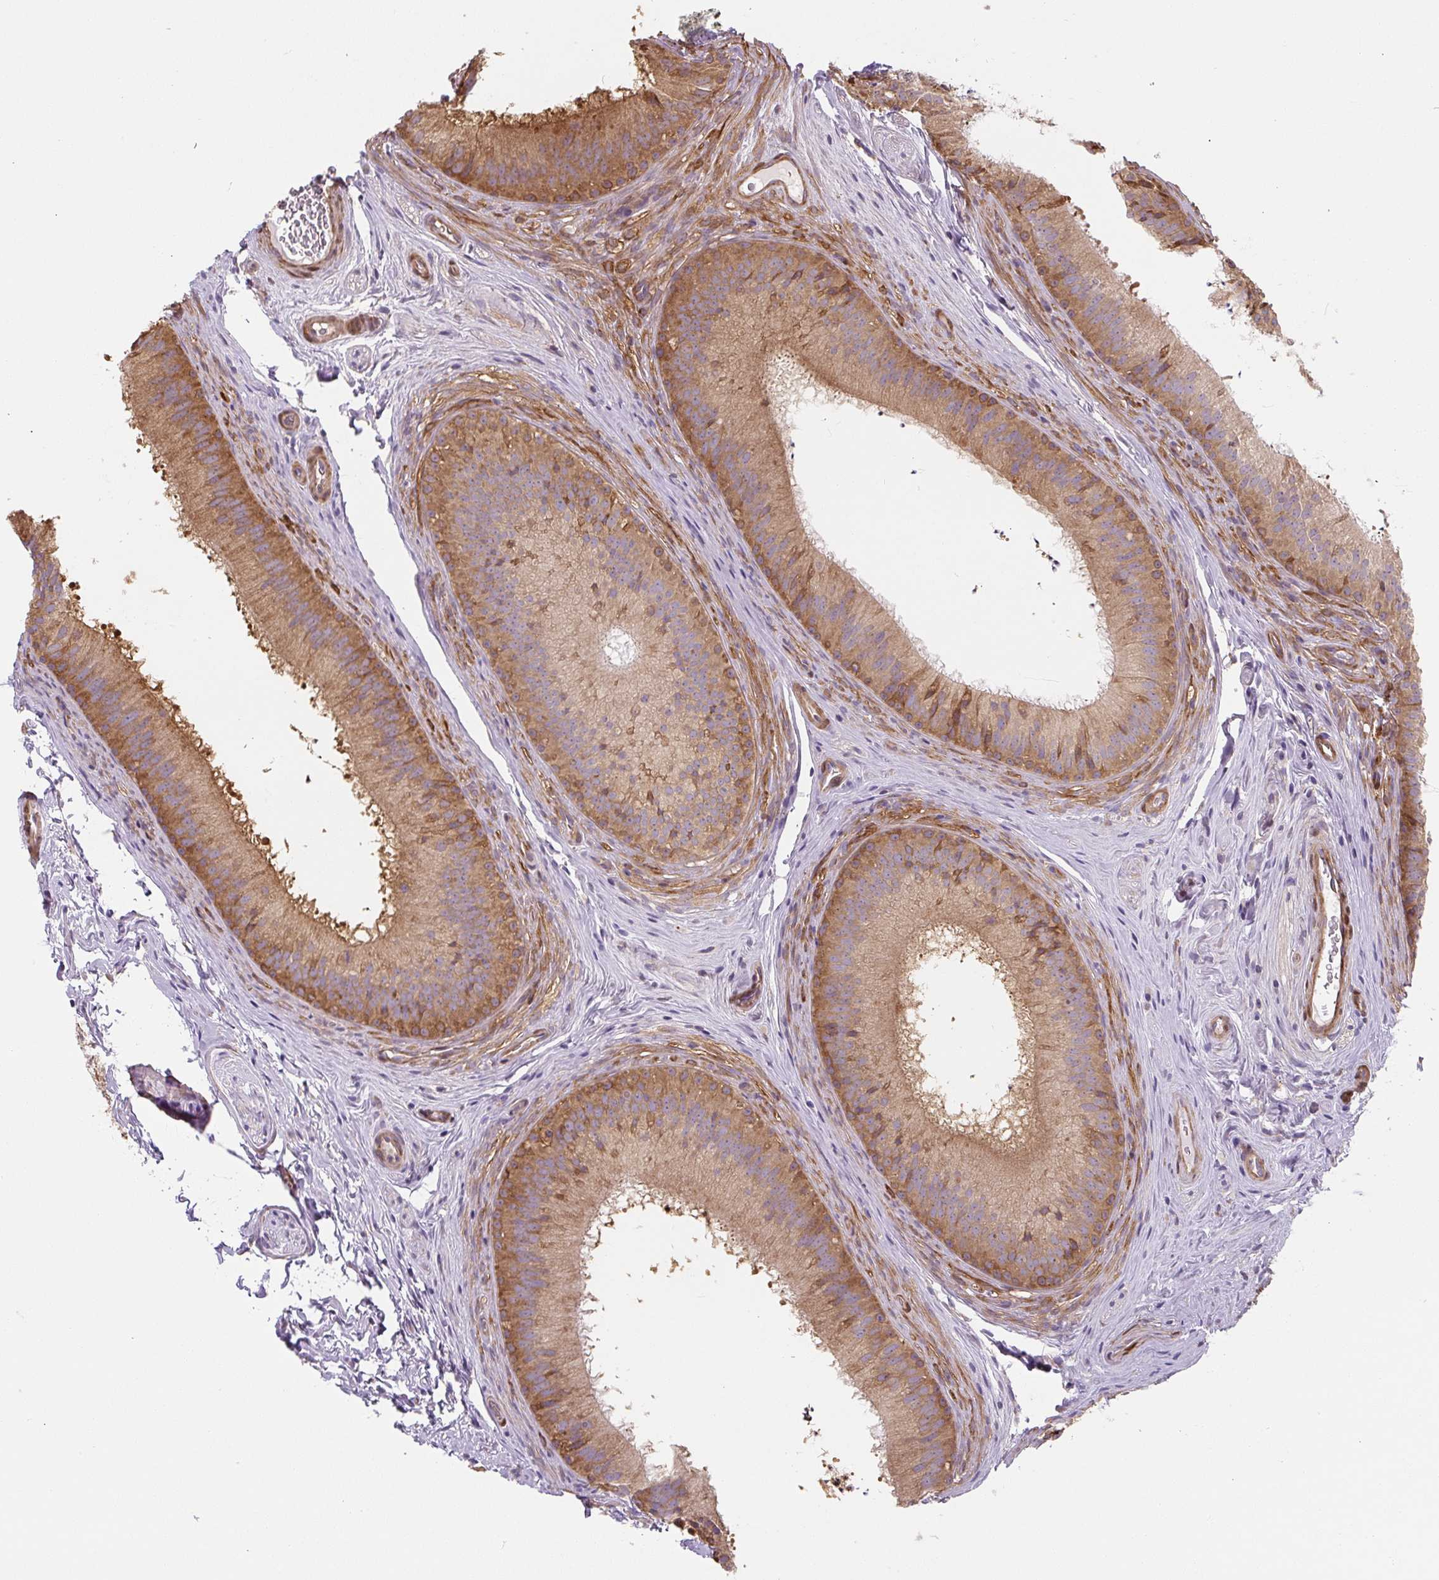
{"staining": {"intensity": "moderate", "quantity": ">75%", "location": "cytoplasmic/membranous"}, "tissue": "epididymis", "cell_type": "Glandular cells", "image_type": "normal", "snomed": [{"axis": "morphology", "description": "Normal tissue, NOS"}, {"axis": "topography", "description": "Epididymis"}], "caption": "Benign epididymis shows moderate cytoplasmic/membranous positivity in about >75% of glandular cells (IHC, brightfield microscopy, high magnification)..", "gene": "RASA1", "patient": {"sex": "male", "age": 24}}